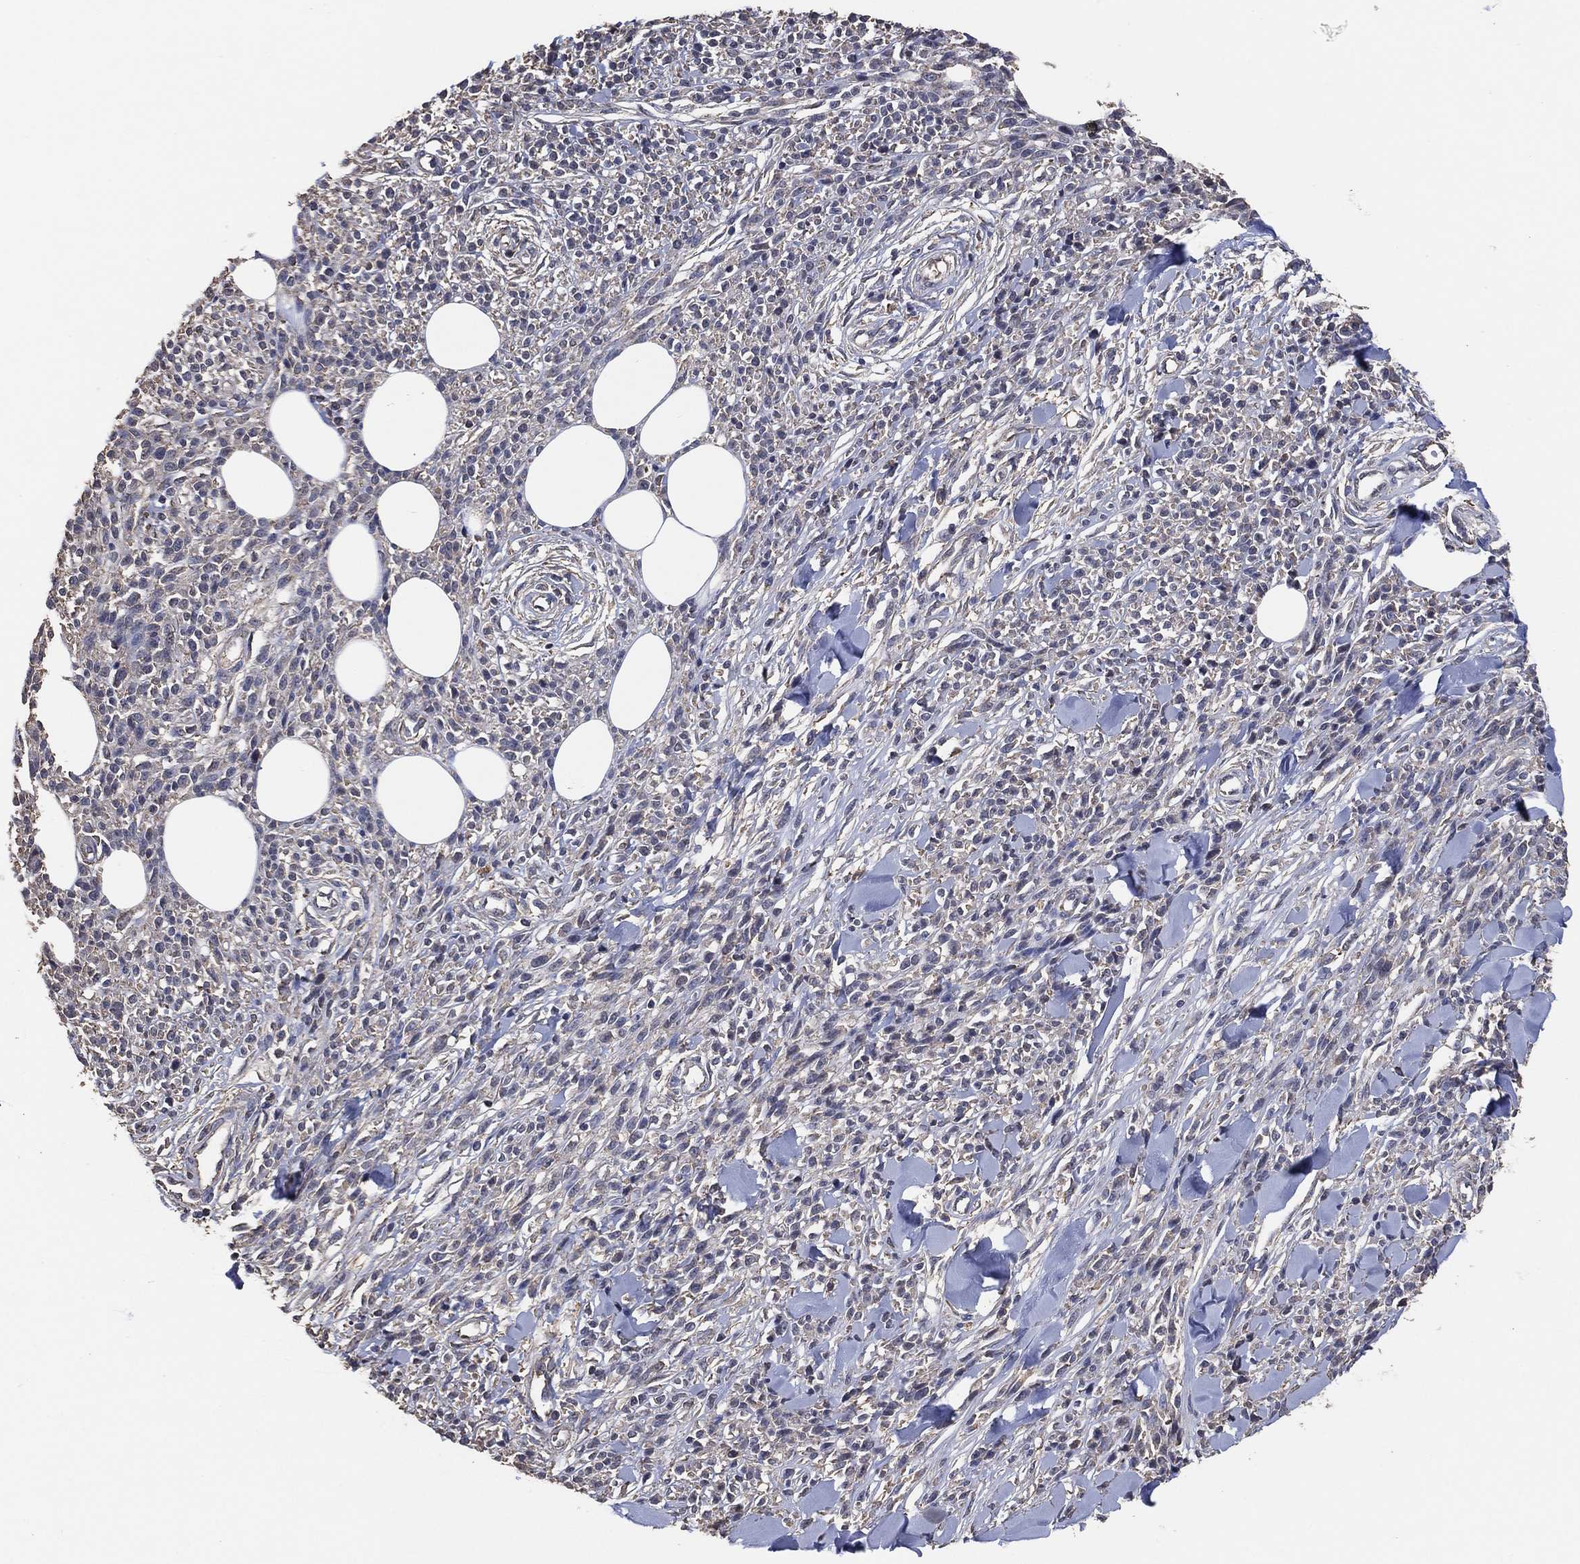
{"staining": {"intensity": "negative", "quantity": "none", "location": "none"}, "tissue": "melanoma", "cell_type": "Tumor cells", "image_type": "cancer", "snomed": [{"axis": "morphology", "description": "Malignant melanoma, NOS"}, {"axis": "topography", "description": "Skin"}, {"axis": "topography", "description": "Skin of trunk"}], "caption": "The photomicrograph reveals no staining of tumor cells in melanoma.", "gene": "KLK5", "patient": {"sex": "male", "age": 74}}